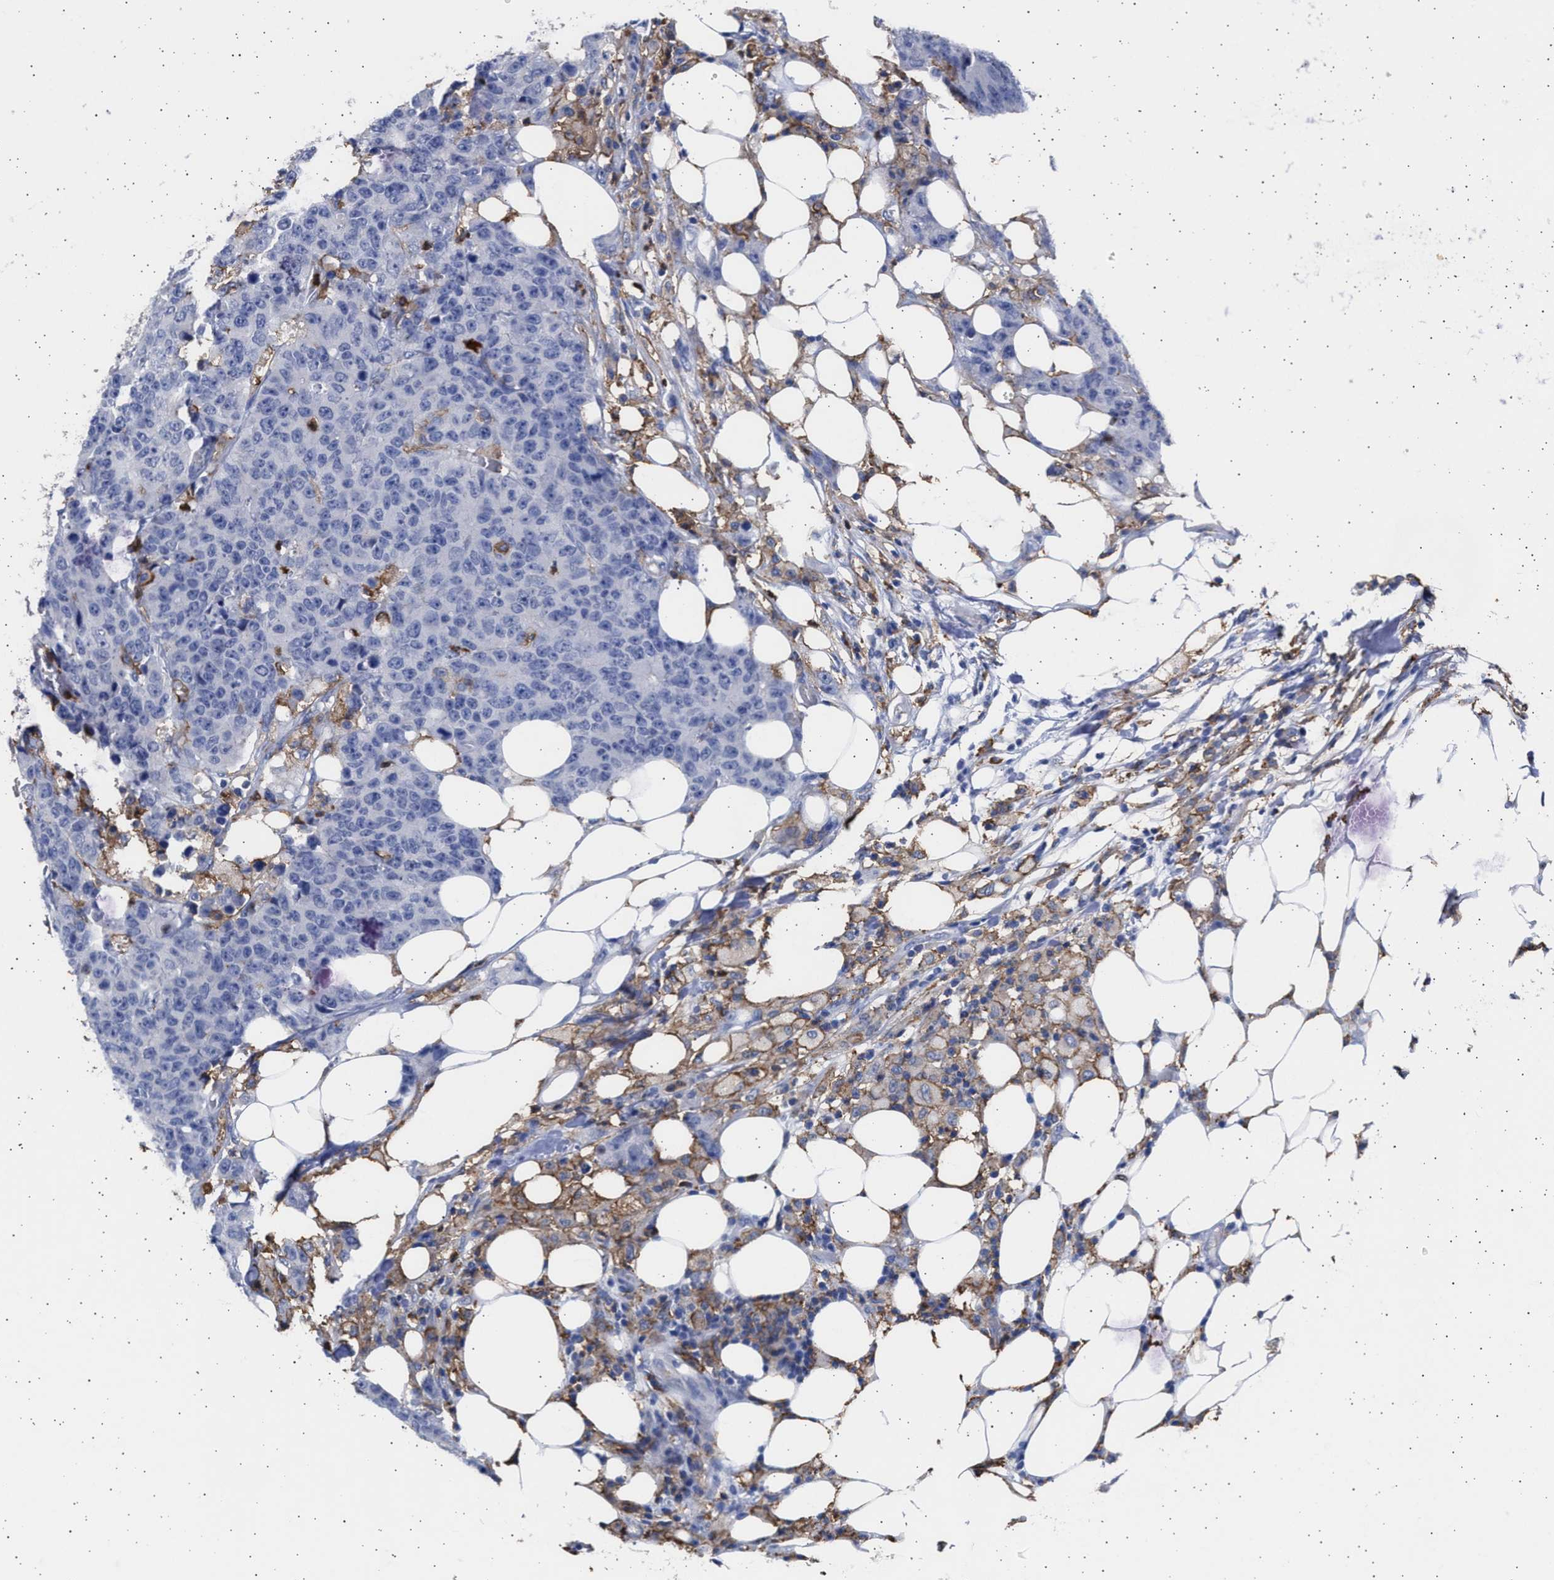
{"staining": {"intensity": "negative", "quantity": "none", "location": "none"}, "tissue": "colorectal cancer", "cell_type": "Tumor cells", "image_type": "cancer", "snomed": [{"axis": "morphology", "description": "Adenocarcinoma, NOS"}, {"axis": "topography", "description": "Colon"}], "caption": "This is a photomicrograph of immunohistochemistry staining of colorectal cancer (adenocarcinoma), which shows no staining in tumor cells. Brightfield microscopy of IHC stained with DAB (brown) and hematoxylin (blue), captured at high magnification.", "gene": "FCER1A", "patient": {"sex": "female", "age": 86}}